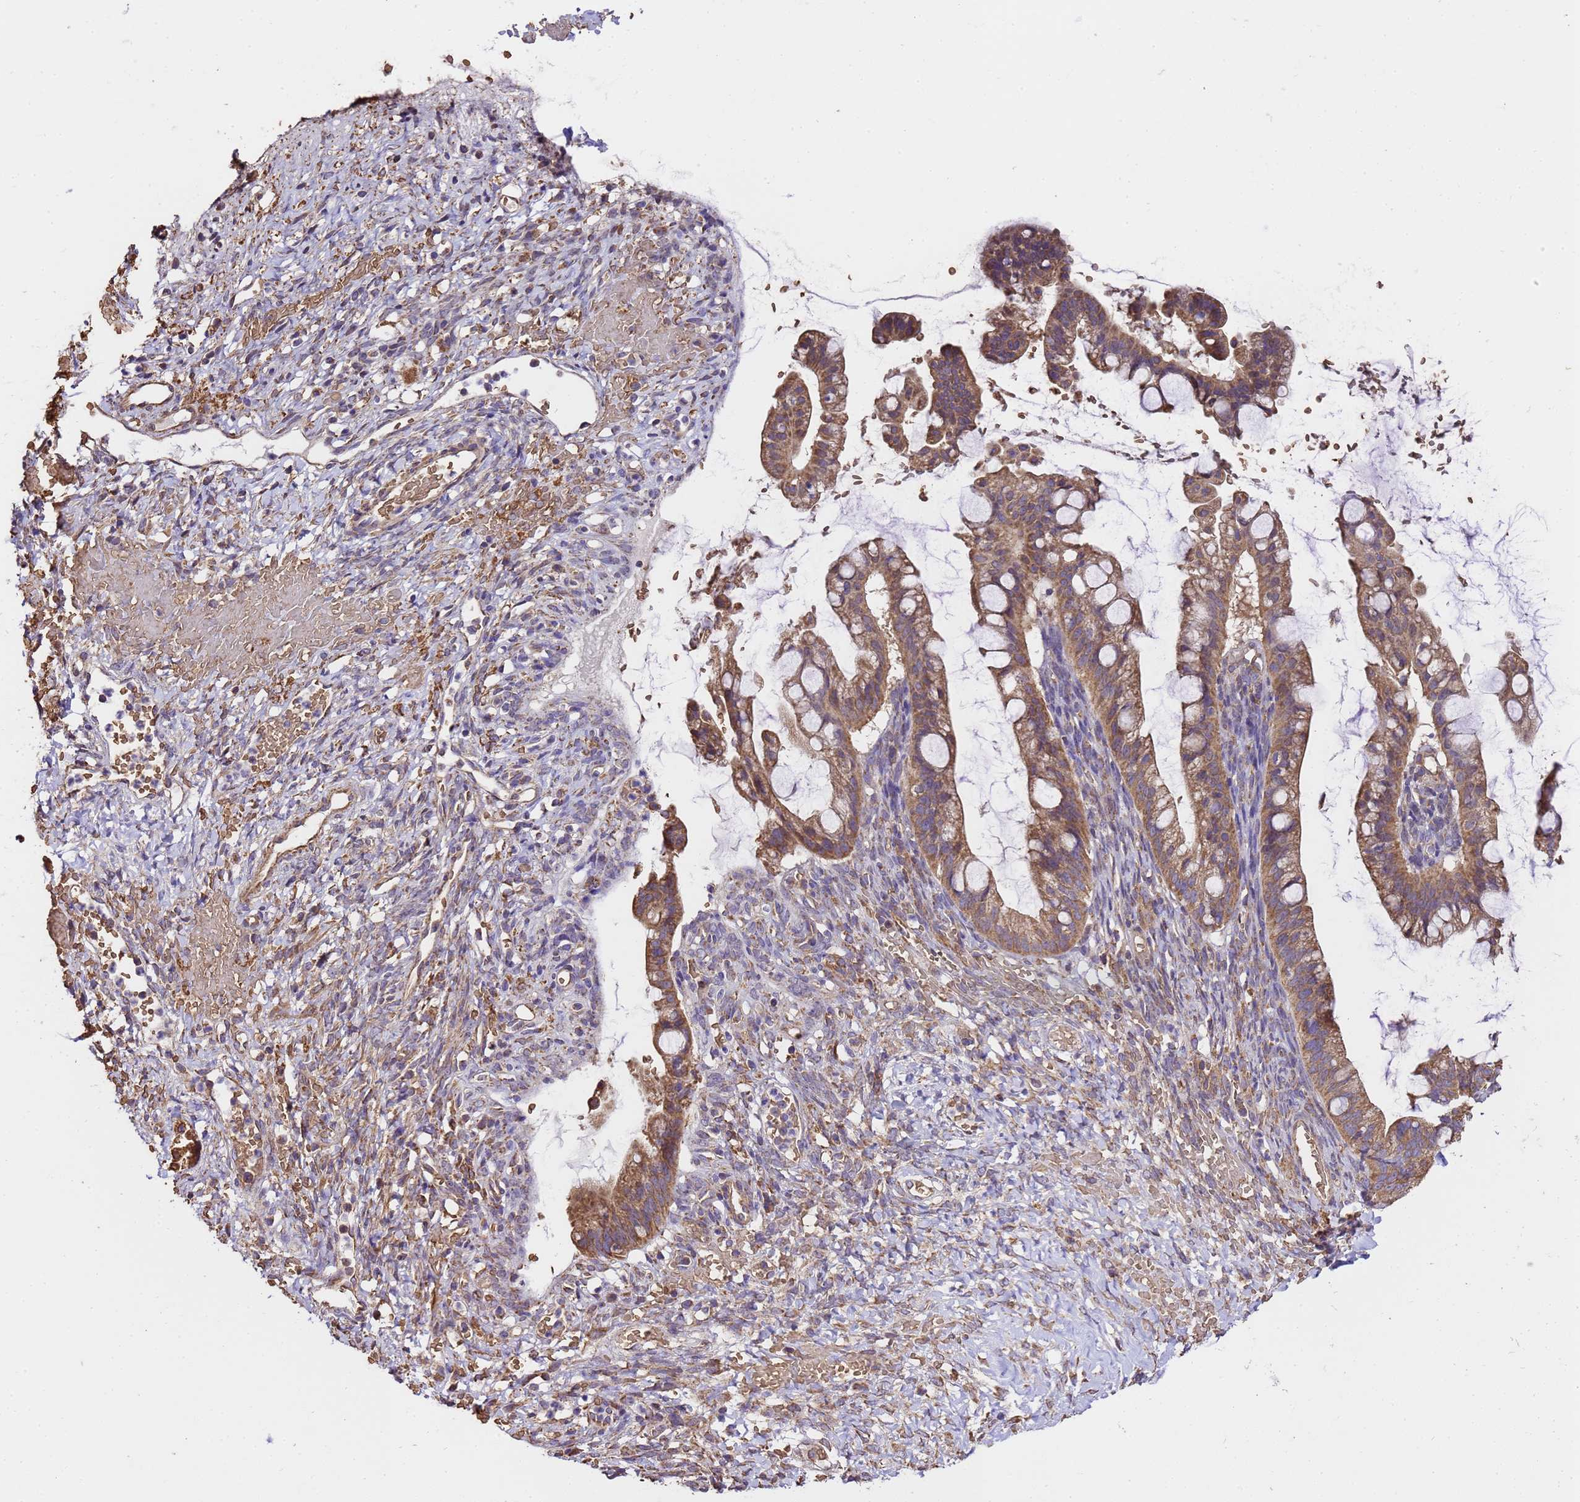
{"staining": {"intensity": "moderate", "quantity": ">75%", "location": "cytoplasmic/membranous"}, "tissue": "ovarian cancer", "cell_type": "Tumor cells", "image_type": "cancer", "snomed": [{"axis": "morphology", "description": "Cystadenocarcinoma, mucinous, NOS"}, {"axis": "topography", "description": "Ovary"}], "caption": "The histopathology image shows staining of ovarian cancer (mucinous cystadenocarcinoma), revealing moderate cytoplasmic/membranous protein expression (brown color) within tumor cells.", "gene": "LRRIQ1", "patient": {"sex": "female", "age": 73}}